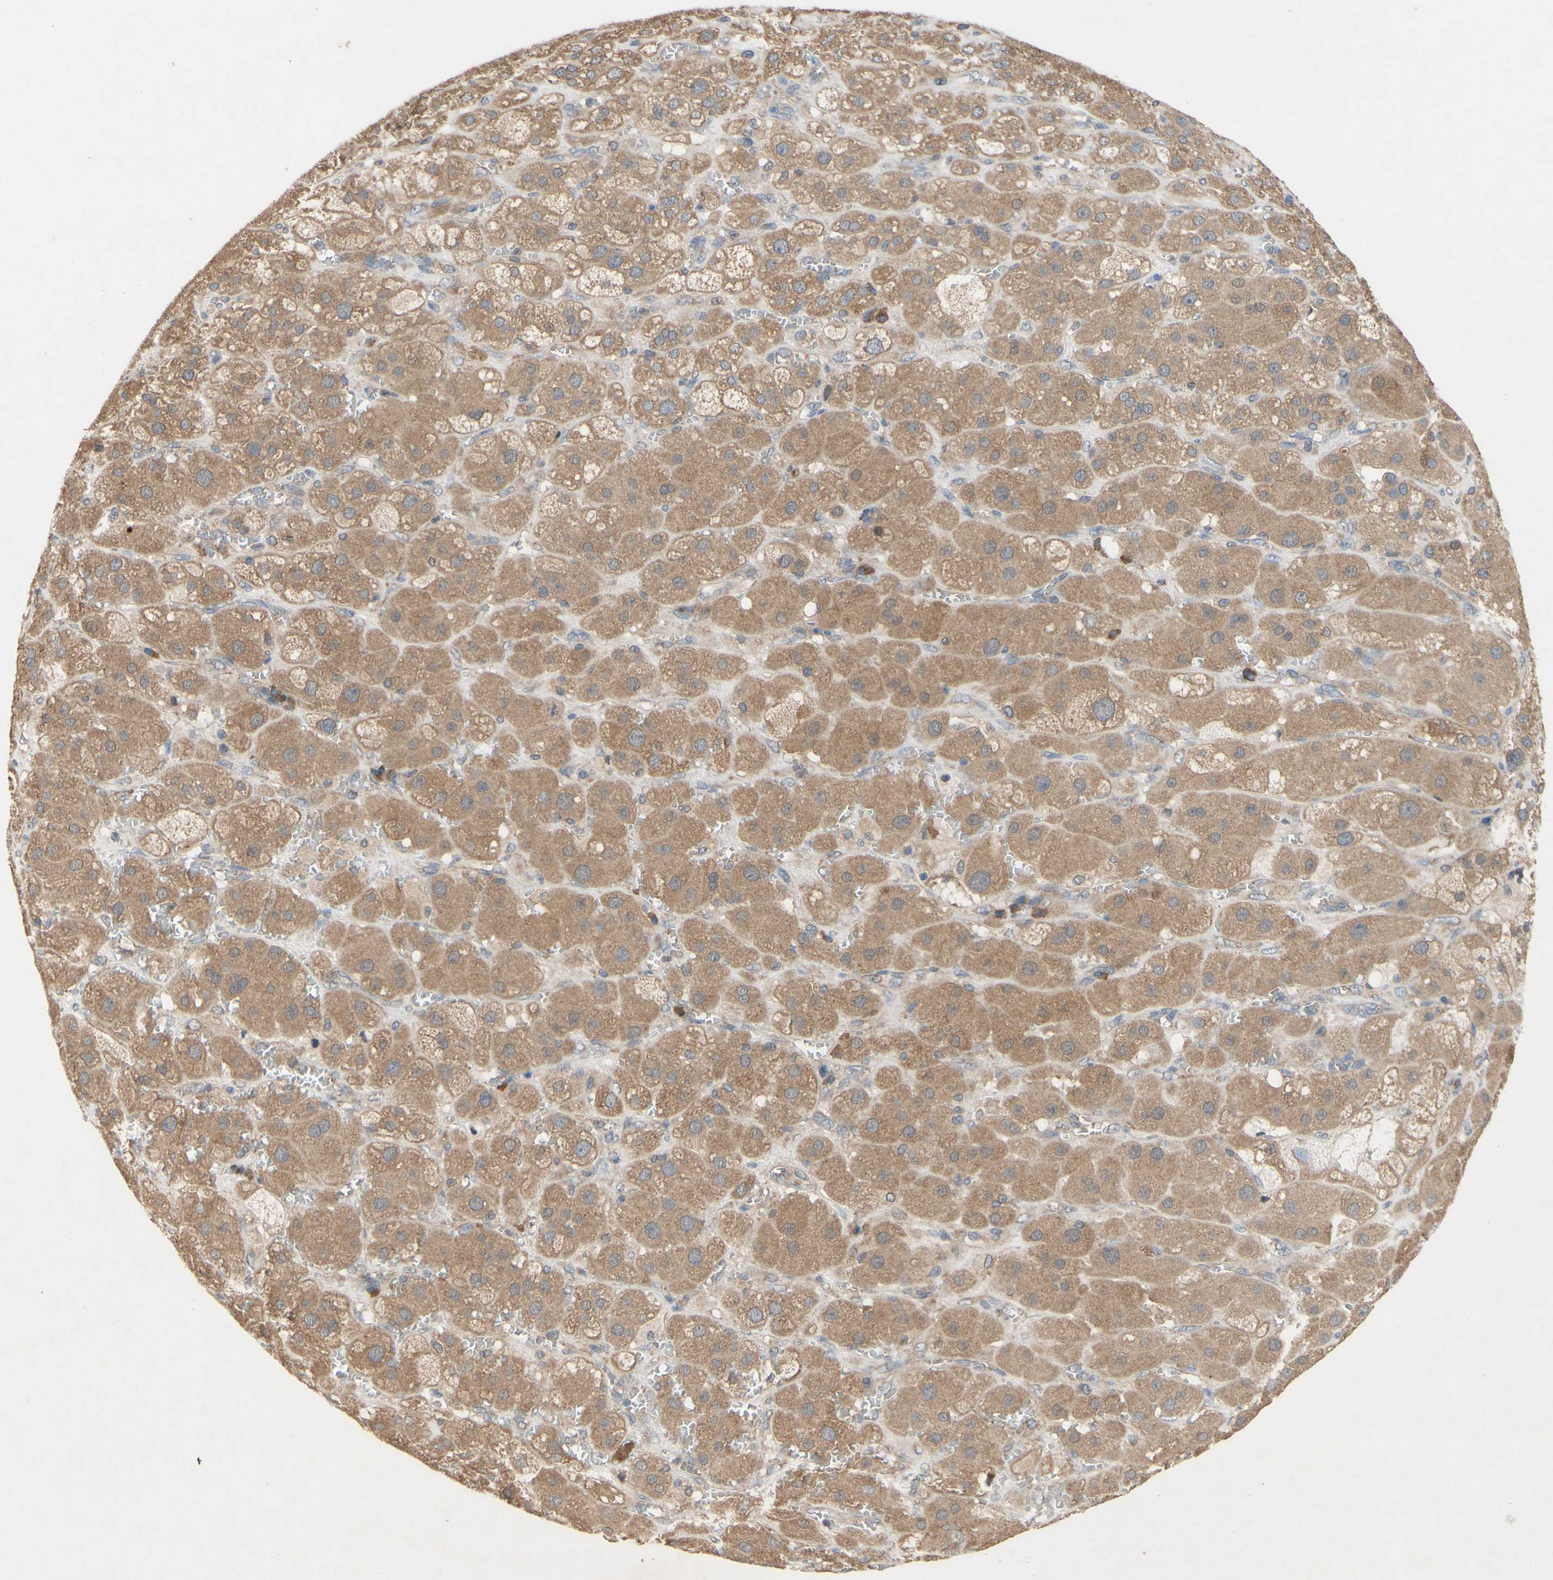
{"staining": {"intensity": "moderate", "quantity": ">75%", "location": "cytoplasmic/membranous"}, "tissue": "adrenal gland", "cell_type": "Glandular cells", "image_type": "normal", "snomed": [{"axis": "morphology", "description": "Normal tissue, NOS"}, {"axis": "topography", "description": "Adrenal gland"}], "caption": "Immunohistochemistry (IHC) of unremarkable adrenal gland displays medium levels of moderate cytoplasmic/membranous positivity in about >75% of glandular cells. (IHC, brightfield microscopy, high magnification).", "gene": "PDGFB", "patient": {"sex": "female", "age": 47}}